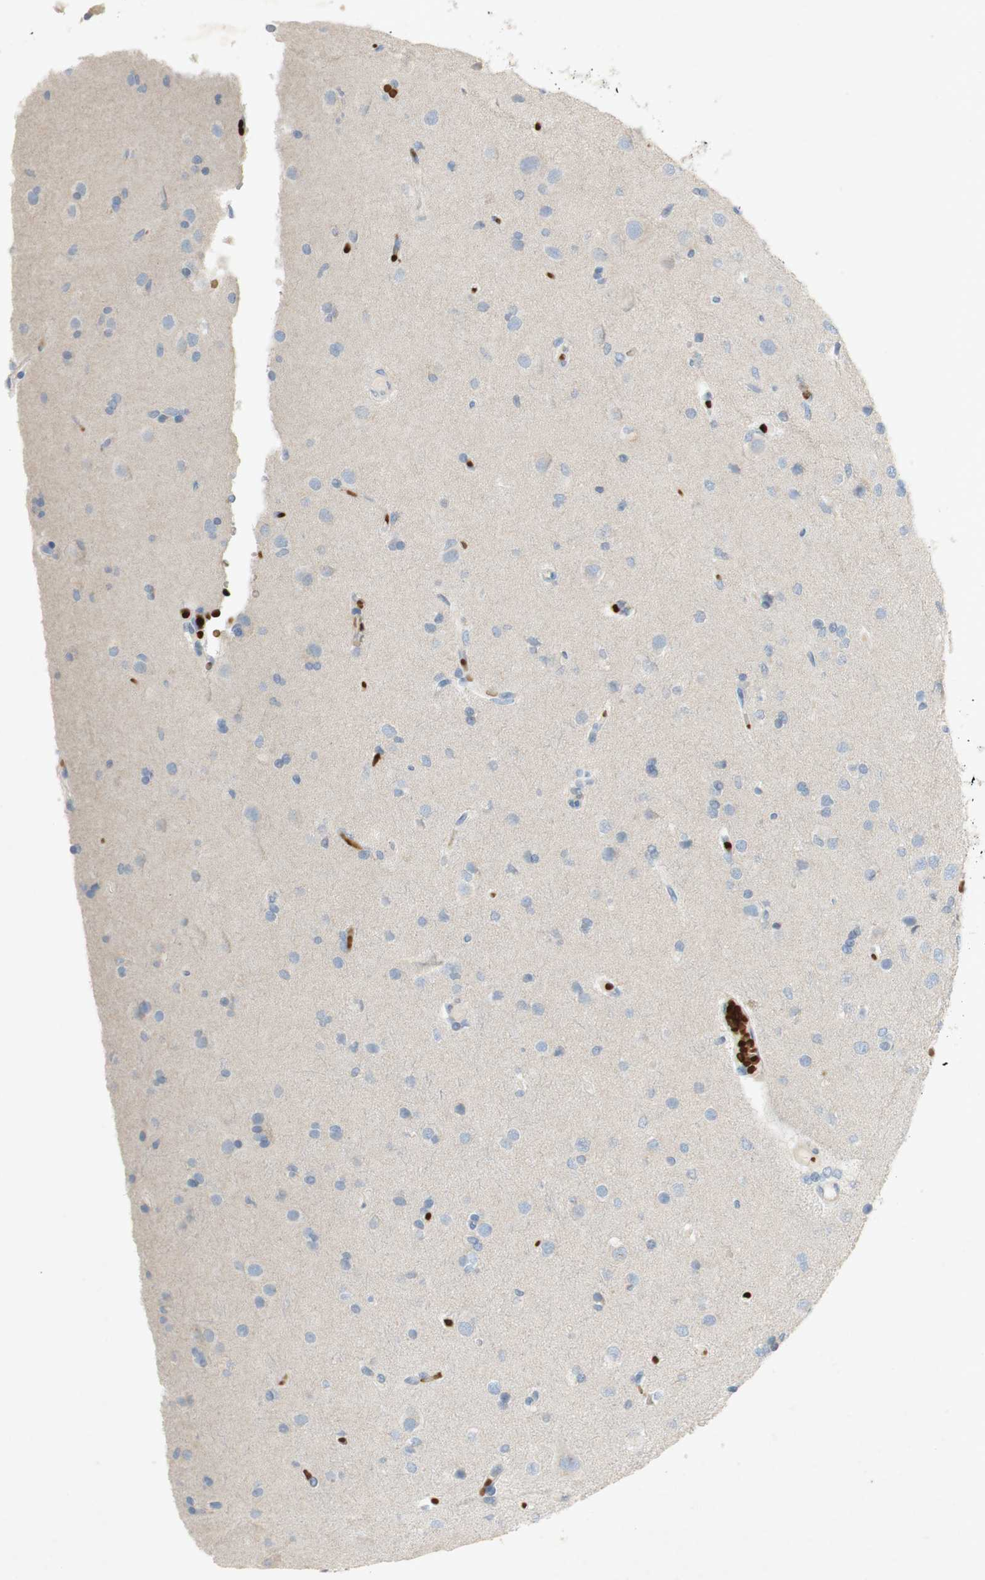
{"staining": {"intensity": "negative", "quantity": "none", "location": "none"}, "tissue": "glioma", "cell_type": "Tumor cells", "image_type": "cancer", "snomed": [{"axis": "morphology", "description": "Glioma, malignant, High grade"}, {"axis": "topography", "description": "Brain"}], "caption": "Histopathology image shows no protein positivity in tumor cells of glioma tissue.", "gene": "EPO", "patient": {"sex": "female", "age": 59}}